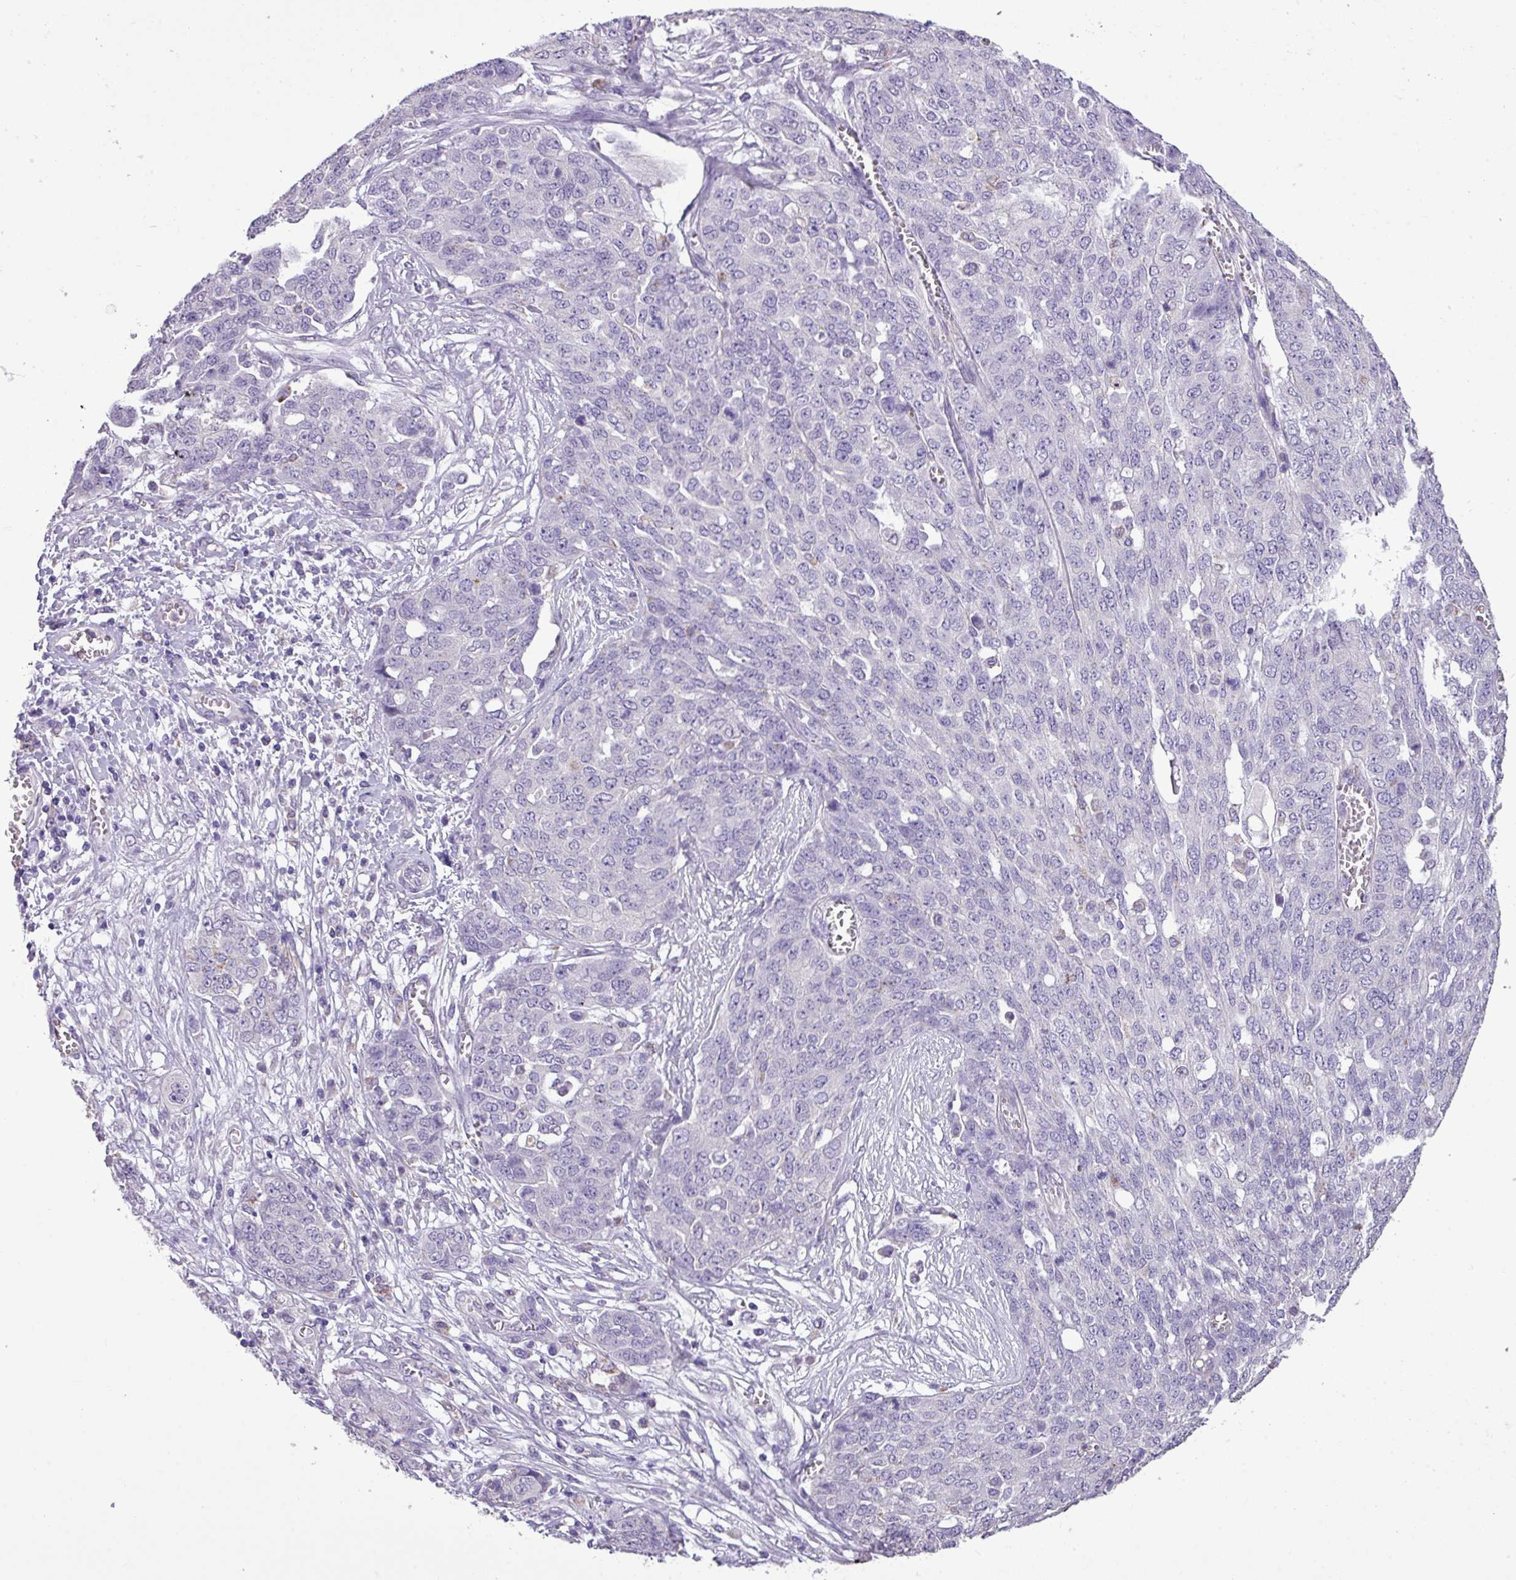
{"staining": {"intensity": "negative", "quantity": "none", "location": "none"}, "tissue": "ovarian cancer", "cell_type": "Tumor cells", "image_type": "cancer", "snomed": [{"axis": "morphology", "description": "Cystadenocarcinoma, serous, NOS"}, {"axis": "topography", "description": "Soft tissue"}, {"axis": "topography", "description": "Ovary"}], "caption": "Immunohistochemistry photomicrograph of neoplastic tissue: ovarian cancer stained with DAB shows no significant protein expression in tumor cells.", "gene": "ALDH2", "patient": {"sex": "female", "age": 57}}